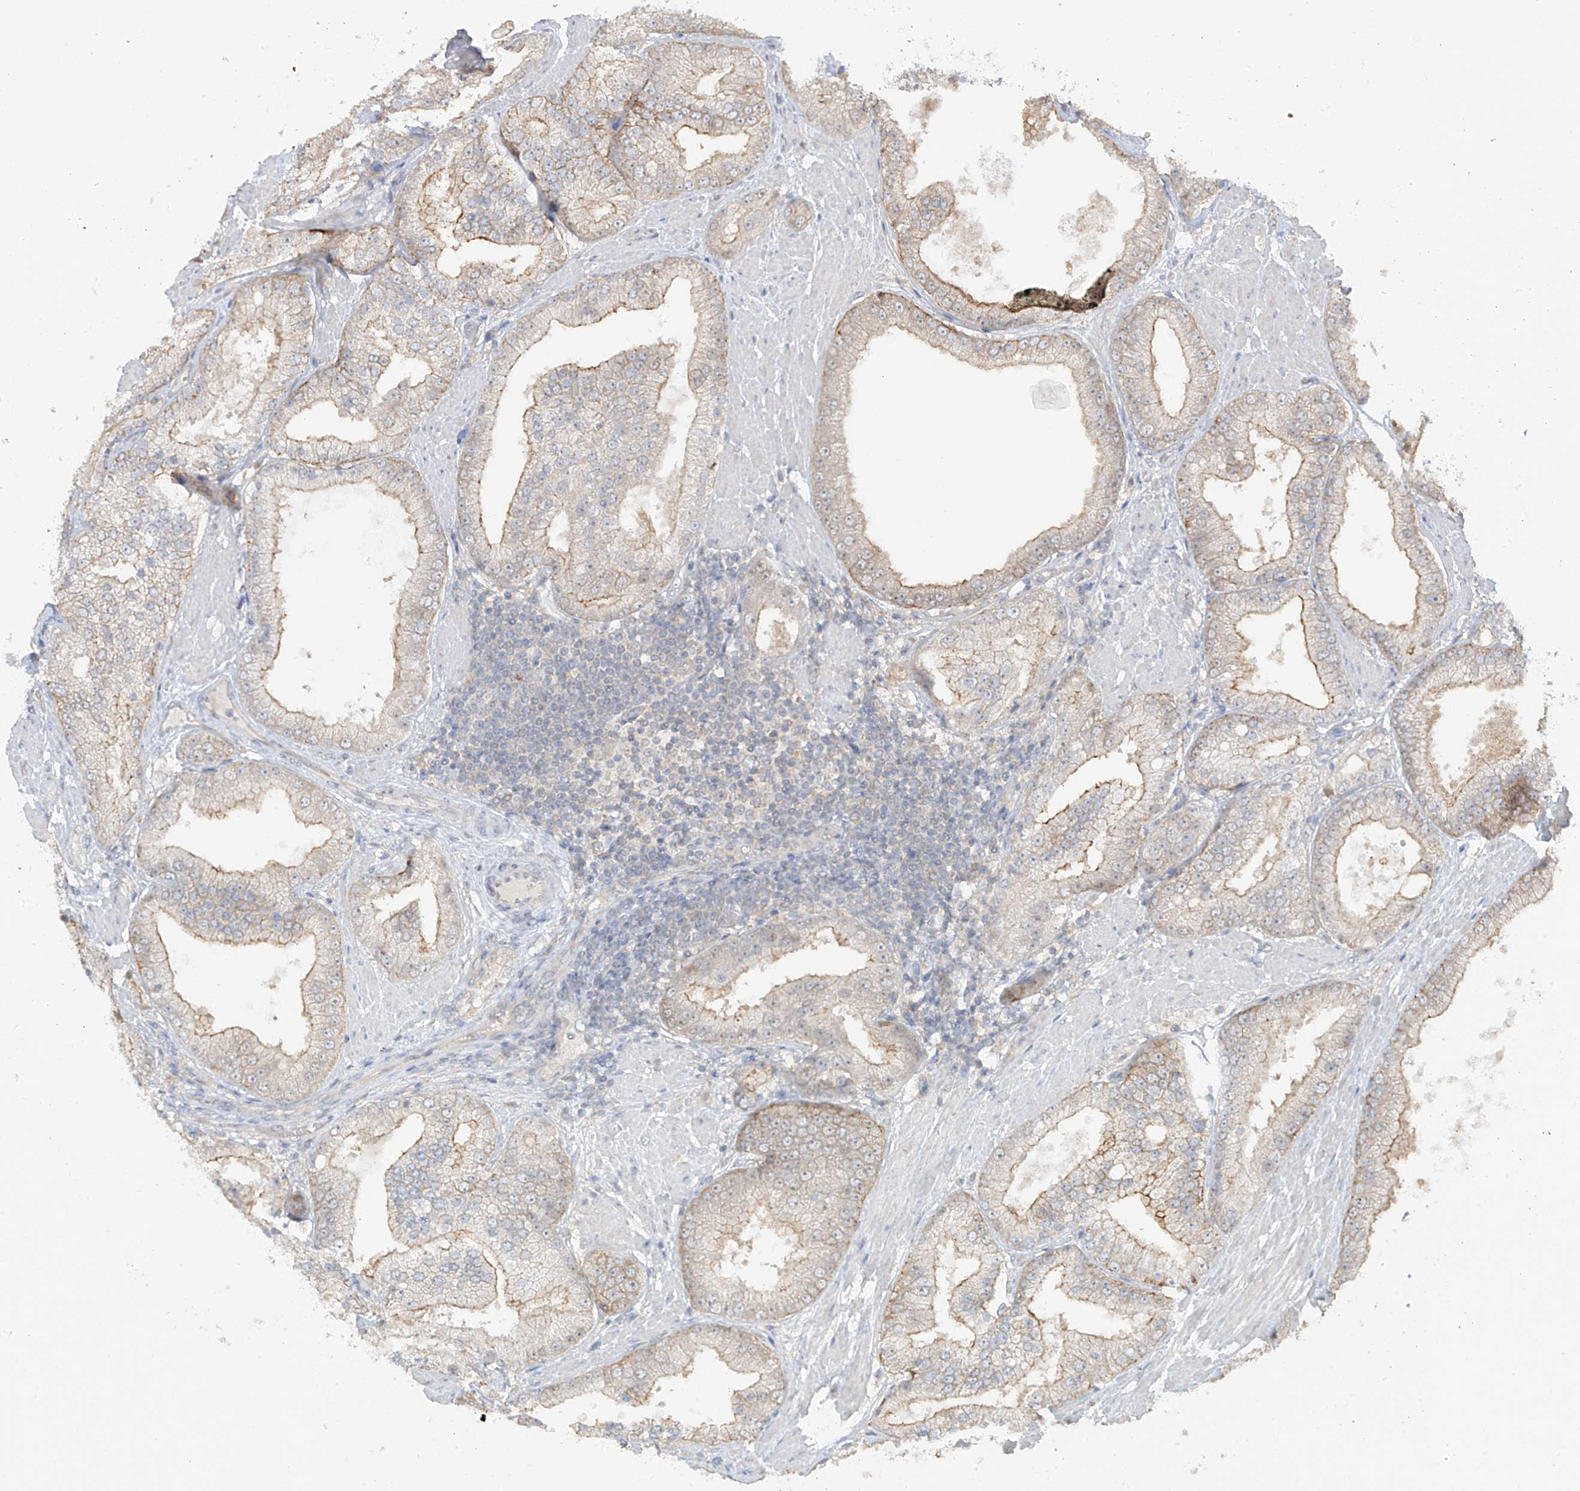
{"staining": {"intensity": "moderate", "quantity": "<25%", "location": "cytoplasmic/membranous"}, "tissue": "prostate cancer", "cell_type": "Tumor cells", "image_type": "cancer", "snomed": [{"axis": "morphology", "description": "Adenocarcinoma, Low grade"}, {"axis": "topography", "description": "Prostate"}], "caption": "Protein staining displays moderate cytoplasmic/membranous staining in approximately <25% of tumor cells in prostate low-grade adenocarcinoma.", "gene": "ANGEL2", "patient": {"sex": "male", "age": 67}}